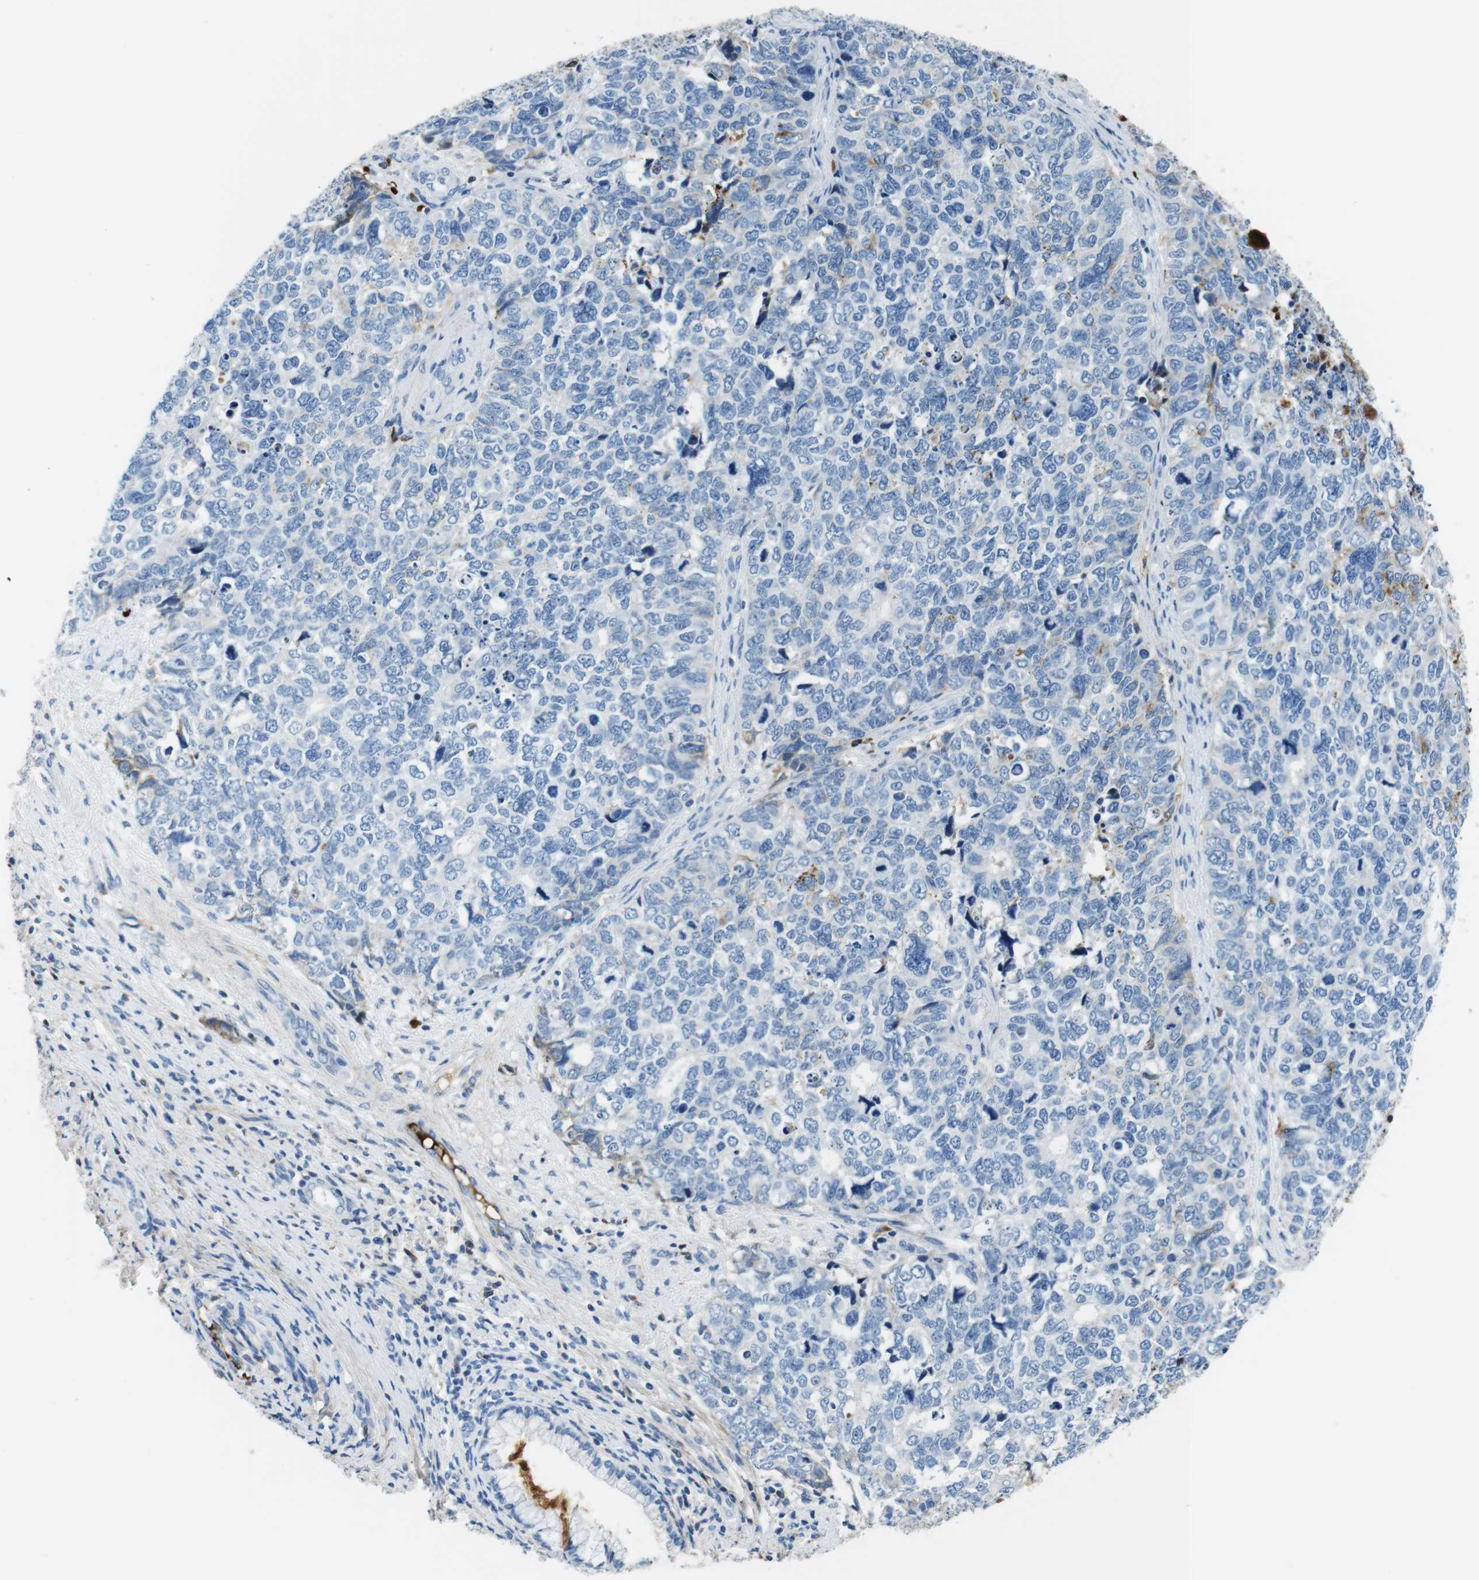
{"staining": {"intensity": "weak", "quantity": "<25%", "location": "cytoplasmic/membranous"}, "tissue": "cervical cancer", "cell_type": "Tumor cells", "image_type": "cancer", "snomed": [{"axis": "morphology", "description": "Squamous cell carcinoma, NOS"}, {"axis": "topography", "description": "Cervix"}], "caption": "Human cervical cancer stained for a protein using IHC shows no expression in tumor cells.", "gene": "IGKC", "patient": {"sex": "female", "age": 63}}